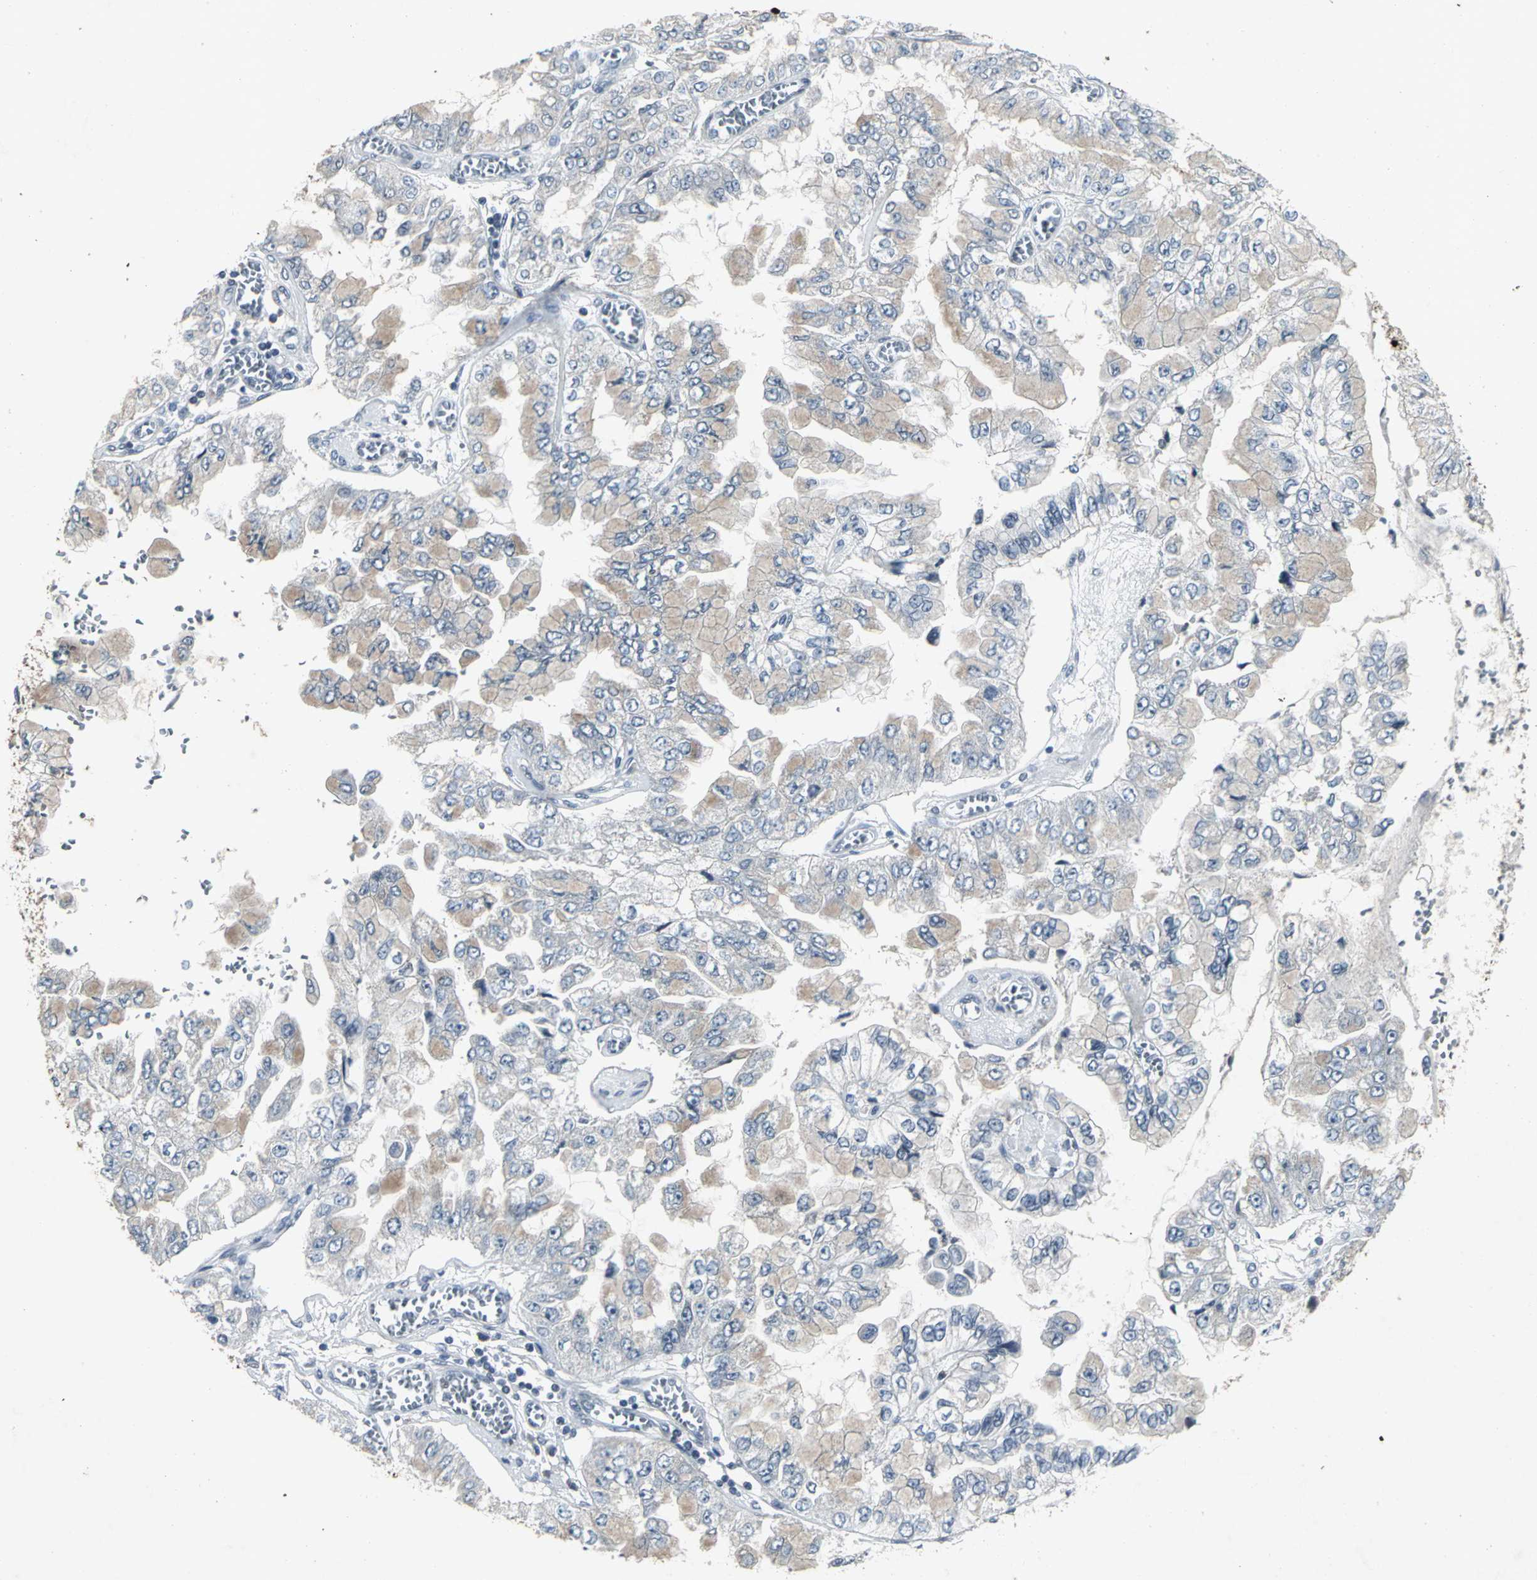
{"staining": {"intensity": "weak", "quantity": ">75%", "location": "cytoplasmic/membranous"}, "tissue": "liver cancer", "cell_type": "Tumor cells", "image_type": "cancer", "snomed": [{"axis": "morphology", "description": "Cholangiocarcinoma"}, {"axis": "topography", "description": "Liver"}], "caption": "Cholangiocarcinoma (liver) stained with a brown dye exhibits weak cytoplasmic/membranous positive staining in approximately >75% of tumor cells.", "gene": "BMP4", "patient": {"sex": "female", "age": 79}}